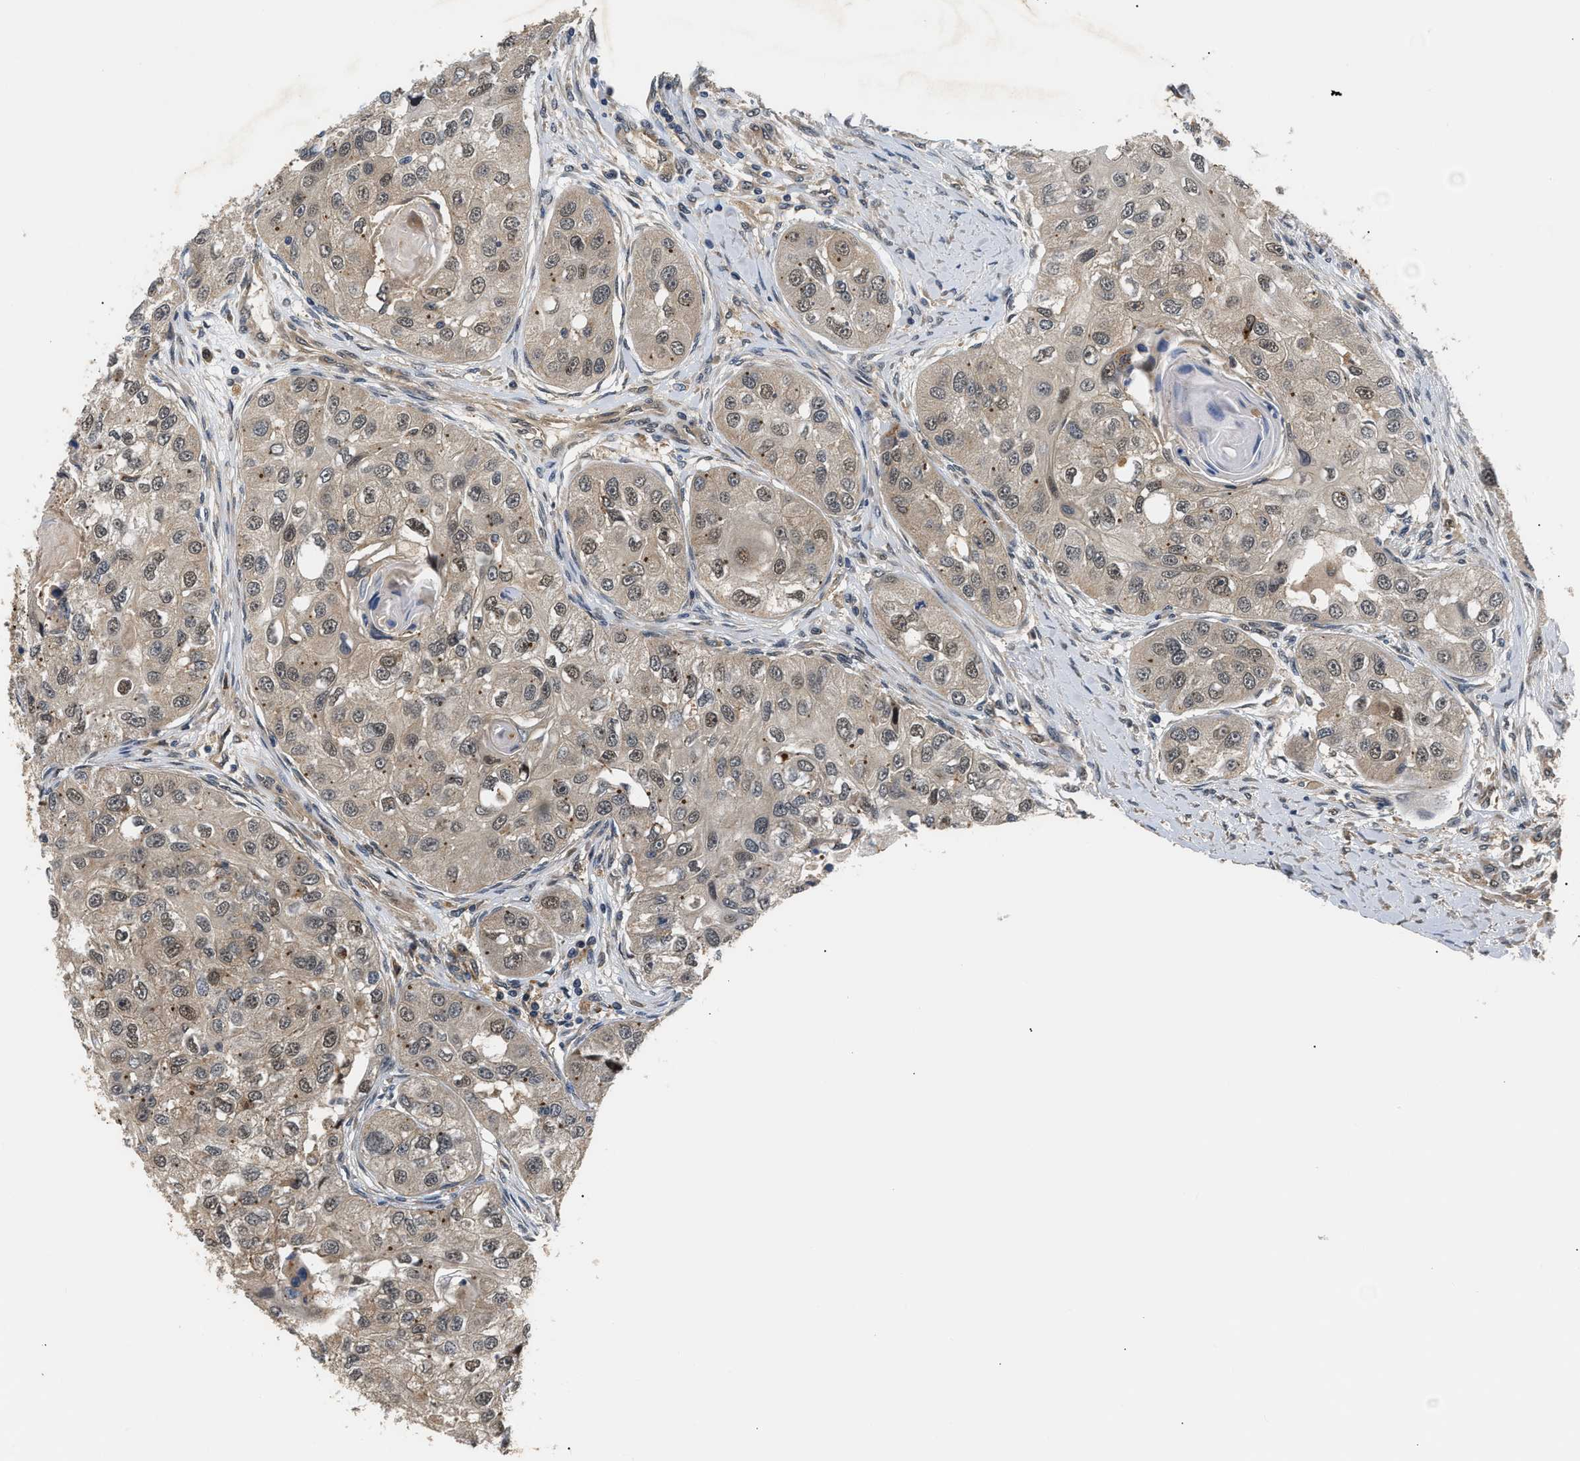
{"staining": {"intensity": "weak", "quantity": "<25%", "location": "cytoplasmic/membranous"}, "tissue": "head and neck cancer", "cell_type": "Tumor cells", "image_type": "cancer", "snomed": [{"axis": "morphology", "description": "Normal tissue, NOS"}, {"axis": "morphology", "description": "Squamous cell carcinoma, NOS"}, {"axis": "topography", "description": "Skeletal muscle"}, {"axis": "topography", "description": "Head-Neck"}], "caption": "This is an immunohistochemistry (IHC) micrograph of head and neck cancer (squamous cell carcinoma). There is no staining in tumor cells.", "gene": "LARP6", "patient": {"sex": "male", "age": 51}}